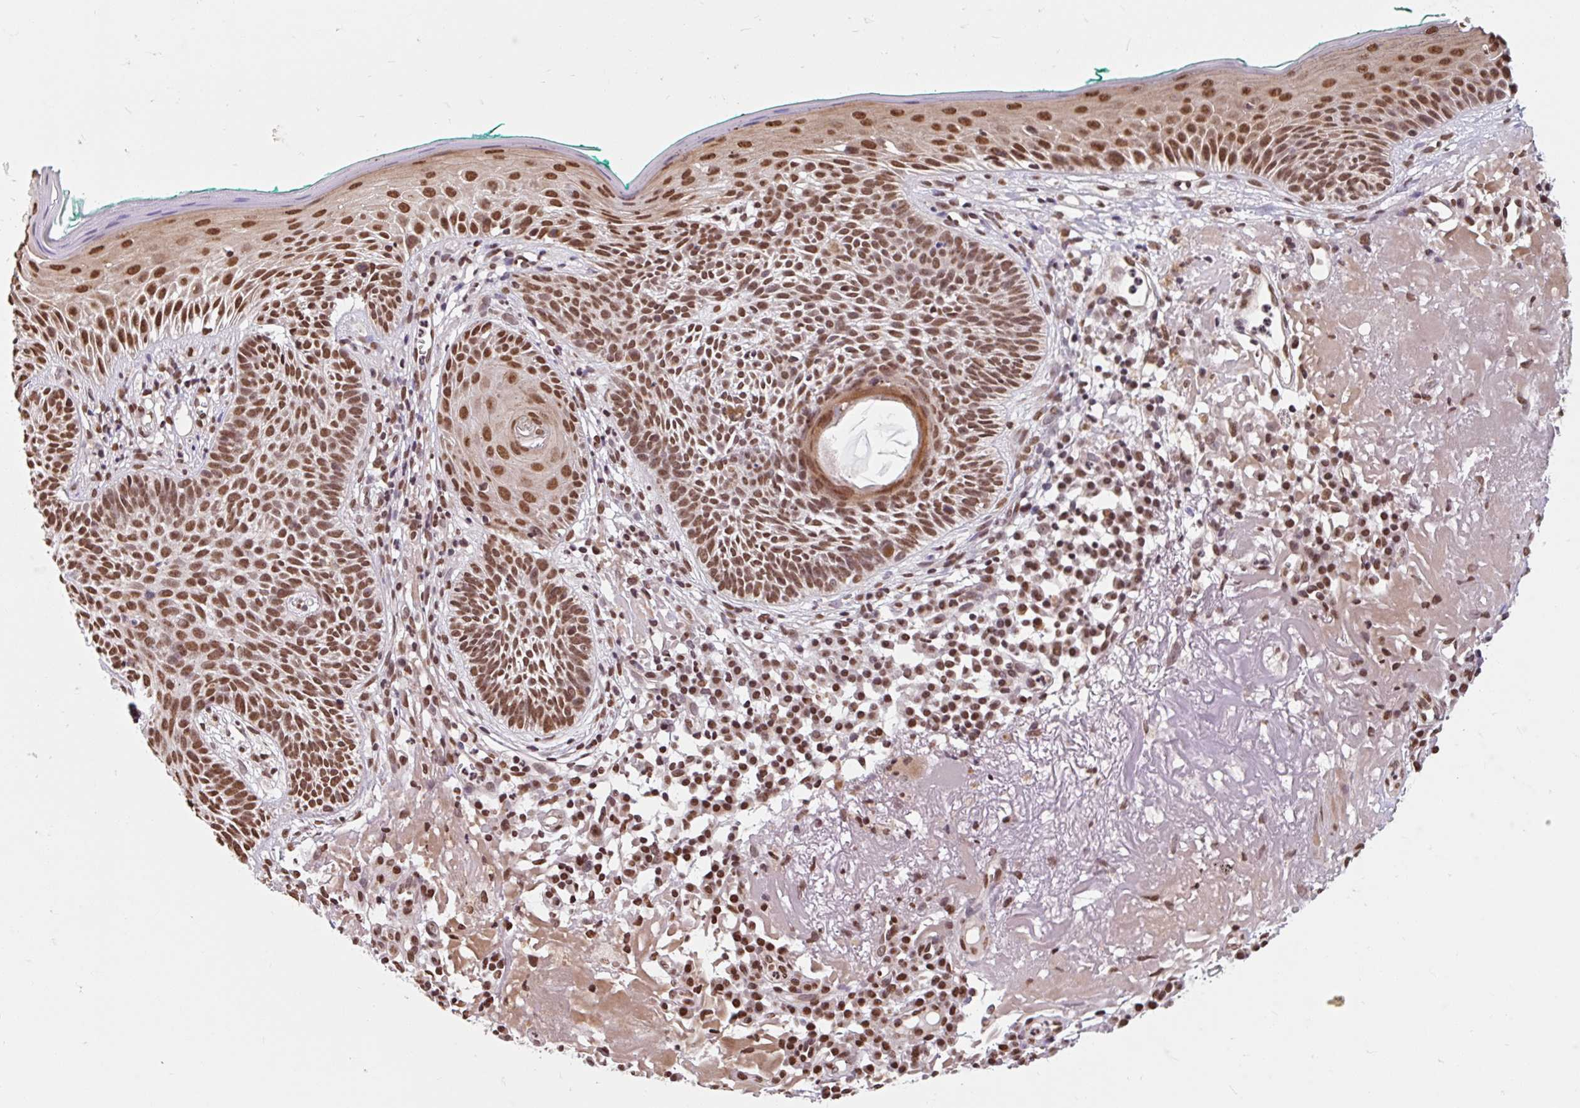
{"staining": {"intensity": "strong", "quantity": ">75%", "location": "nuclear"}, "tissue": "skin cancer", "cell_type": "Tumor cells", "image_type": "cancer", "snomed": [{"axis": "morphology", "description": "Basal cell carcinoma"}, {"axis": "topography", "description": "Skin"}], "caption": "Strong nuclear positivity is seen in approximately >75% of tumor cells in skin basal cell carcinoma. (DAB = brown stain, brightfield microscopy at high magnification).", "gene": "BICRA", "patient": {"sex": "male", "age": 68}}